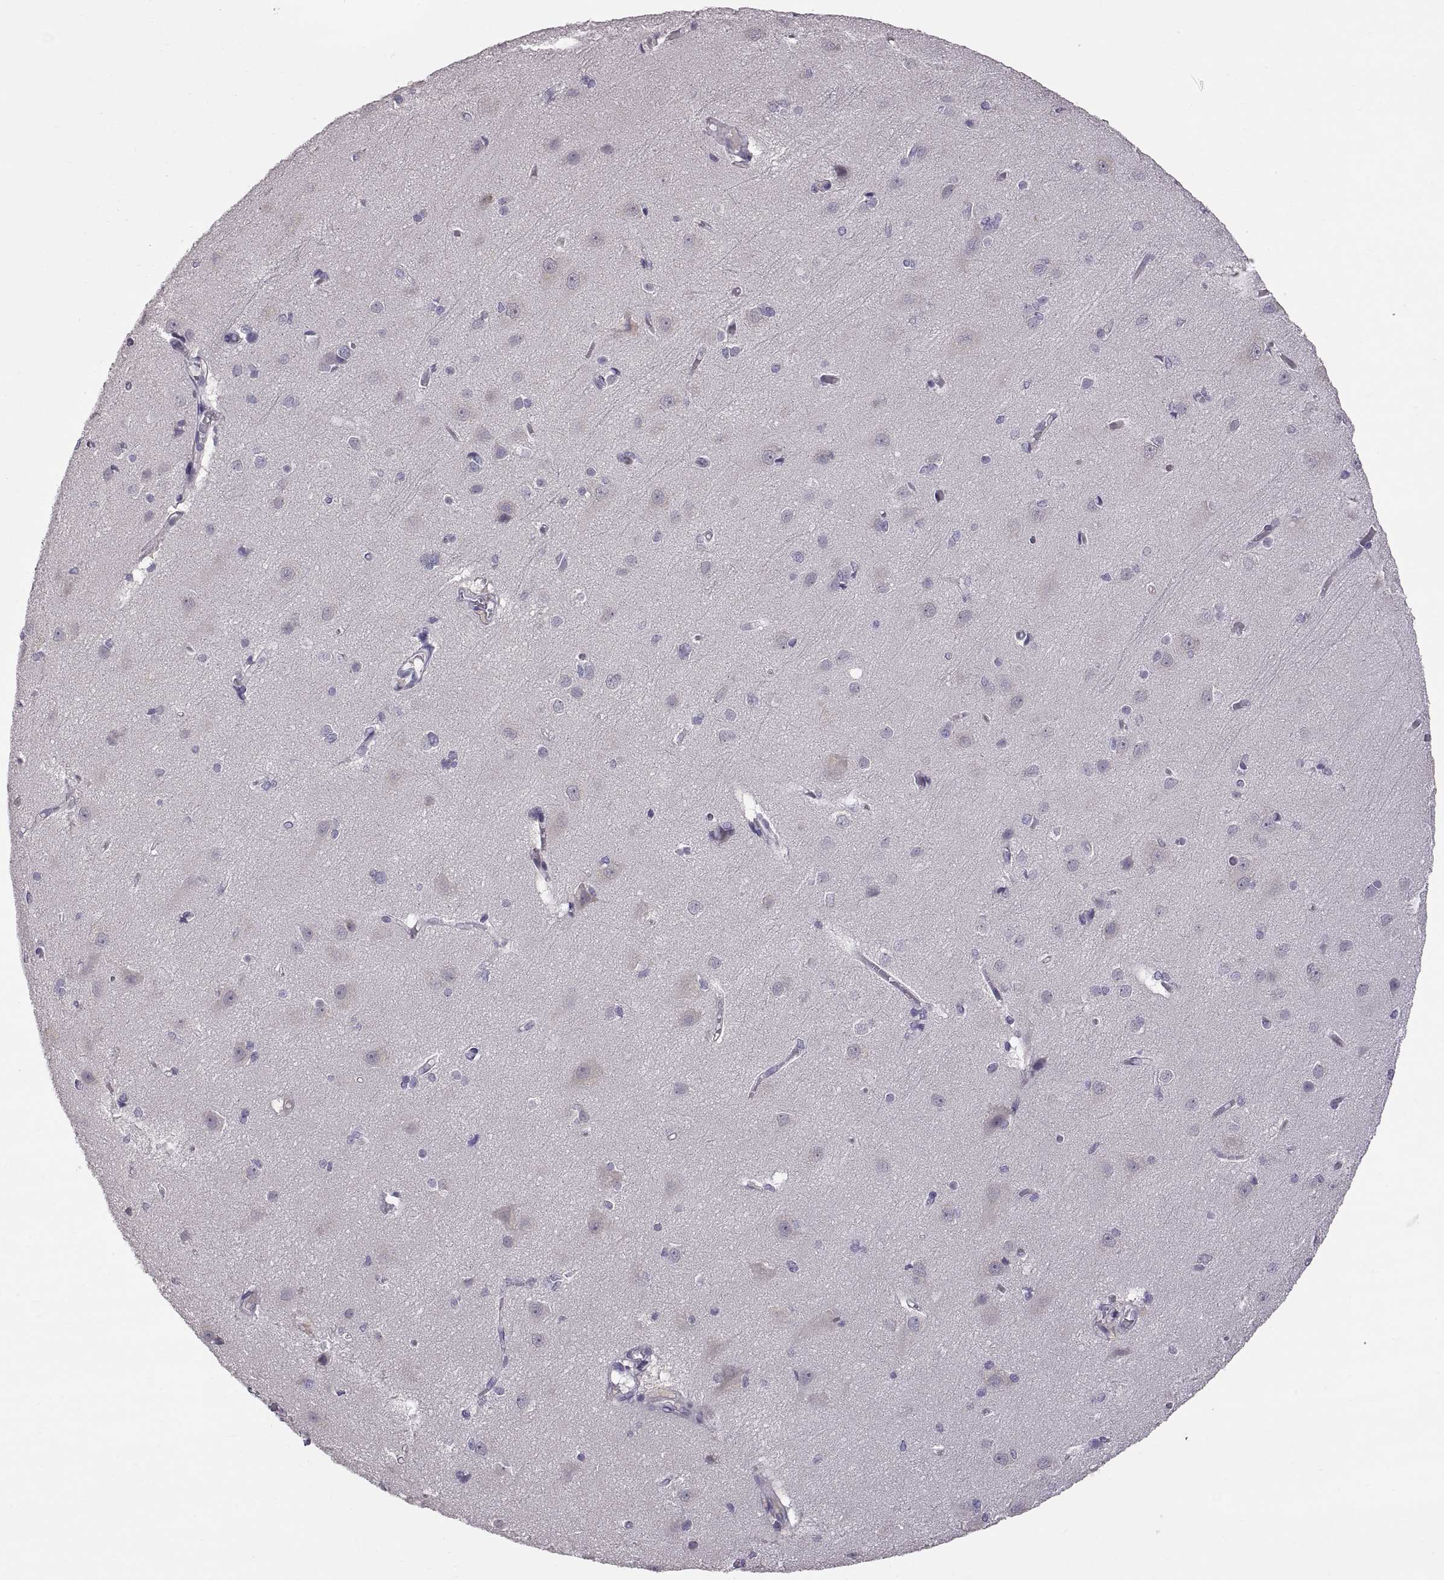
{"staining": {"intensity": "negative", "quantity": "none", "location": "none"}, "tissue": "cerebral cortex", "cell_type": "Endothelial cells", "image_type": "normal", "snomed": [{"axis": "morphology", "description": "Normal tissue, NOS"}, {"axis": "topography", "description": "Cerebral cortex"}], "caption": "Immunohistochemistry image of normal human cerebral cortex stained for a protein (brown), which demonstrates no expression in endothelial cells.", "gene": "WFDC8", "patient": {"sex": "male", "age": 37}}